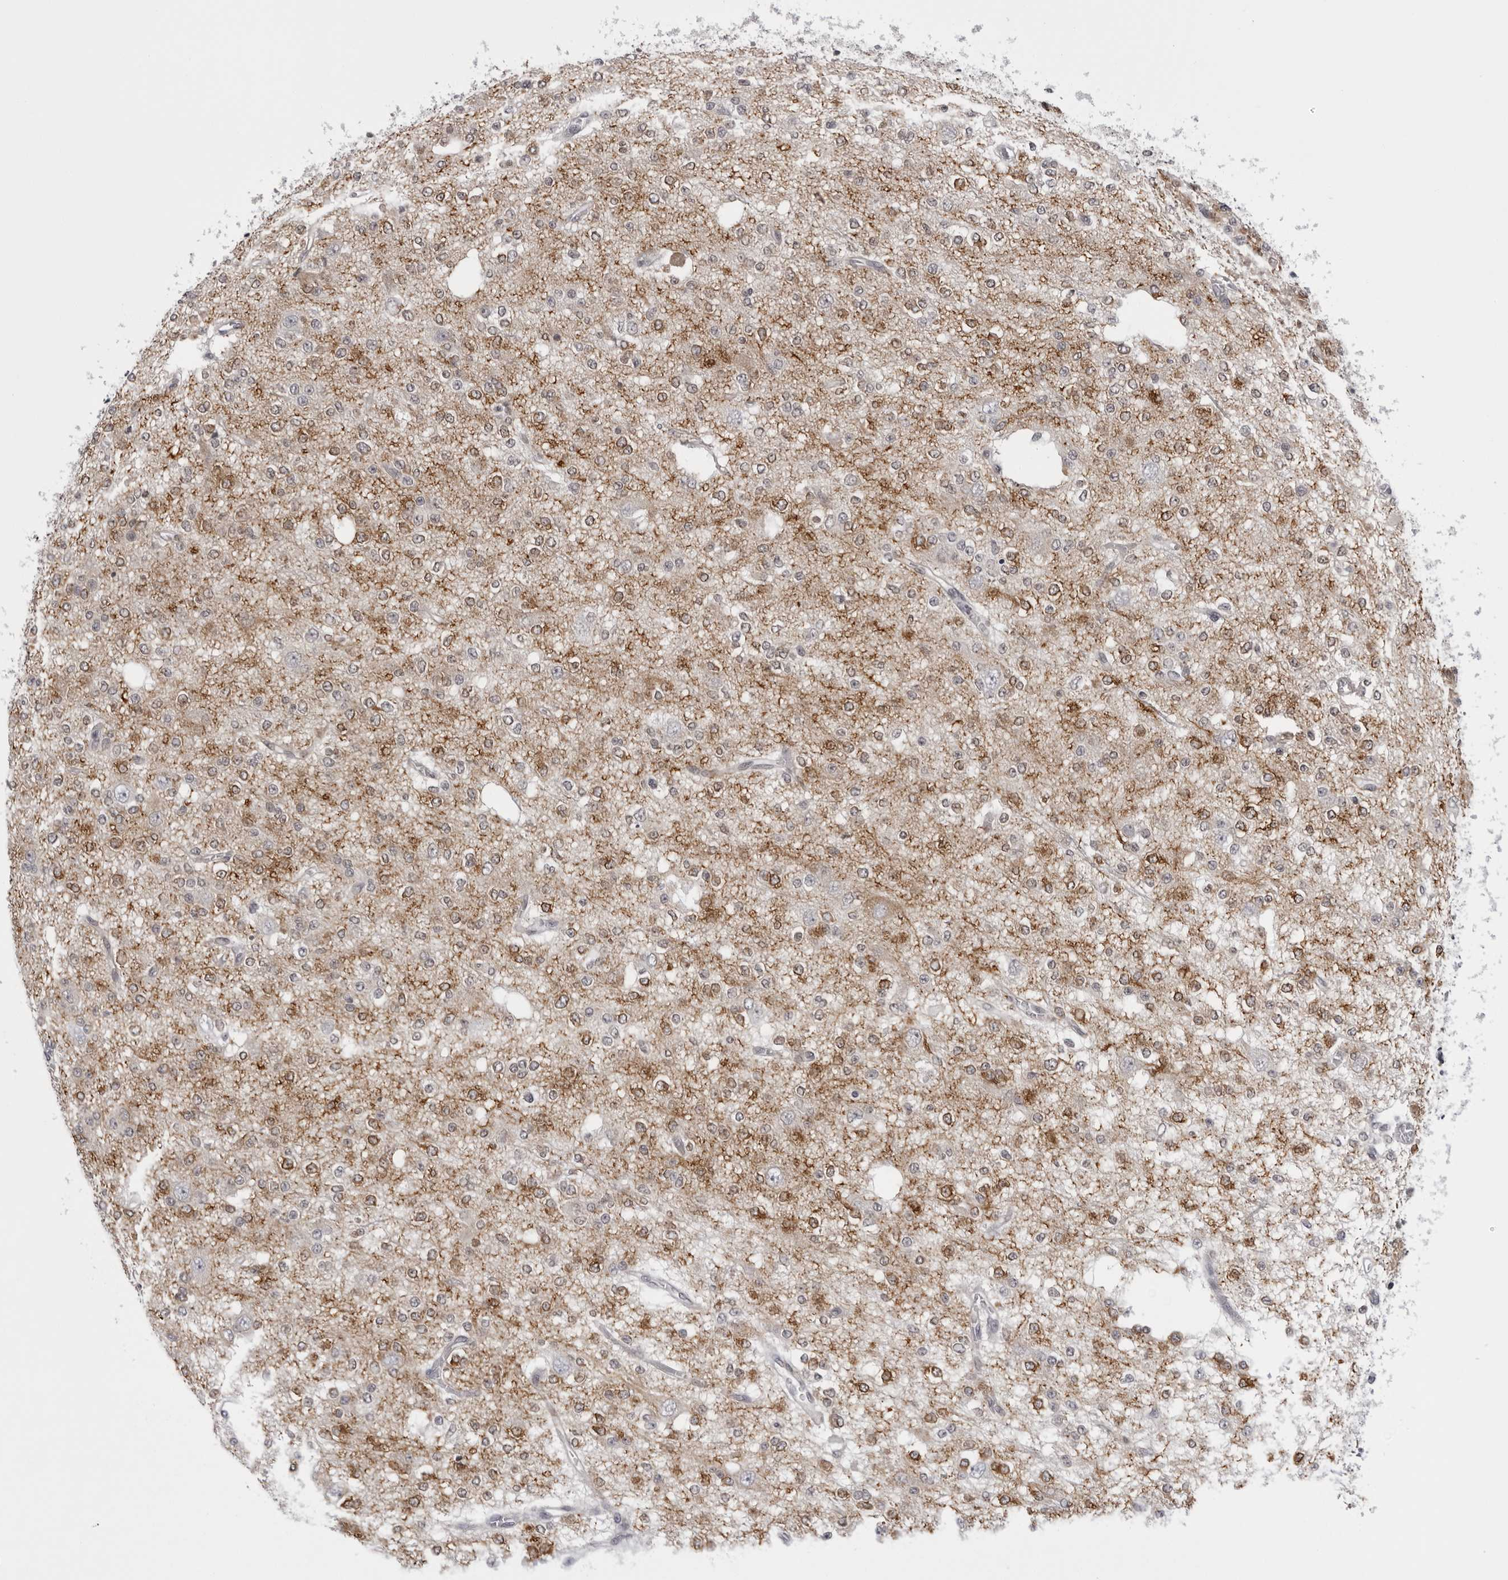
{"staining": {"intensity": "moderate", "quantity": "25%-75%", "location": "cytoplasmic/membranous"}, "tissue": "glioma", "cell_type": "Tumor cells", "image_type": "cancer", "snomed": [{"axis": "morphology", "description": "Glioma, malignant, Low grade"}, {"axis": "topography", "description": "Brain"}], "caption": "Immunohistochemistry (IHC) photomicrograph of neoplastic tissue: glioma stained using immunohistochemistry demonstrates medium levels of moderate protein expression localized specifically in the cytoplasmic/membranous of tumor cells, appearing as a cytoplasmic/membranous brown color.", "gene": "CPT2", "patient": {"sex": "male", "age": 38}}